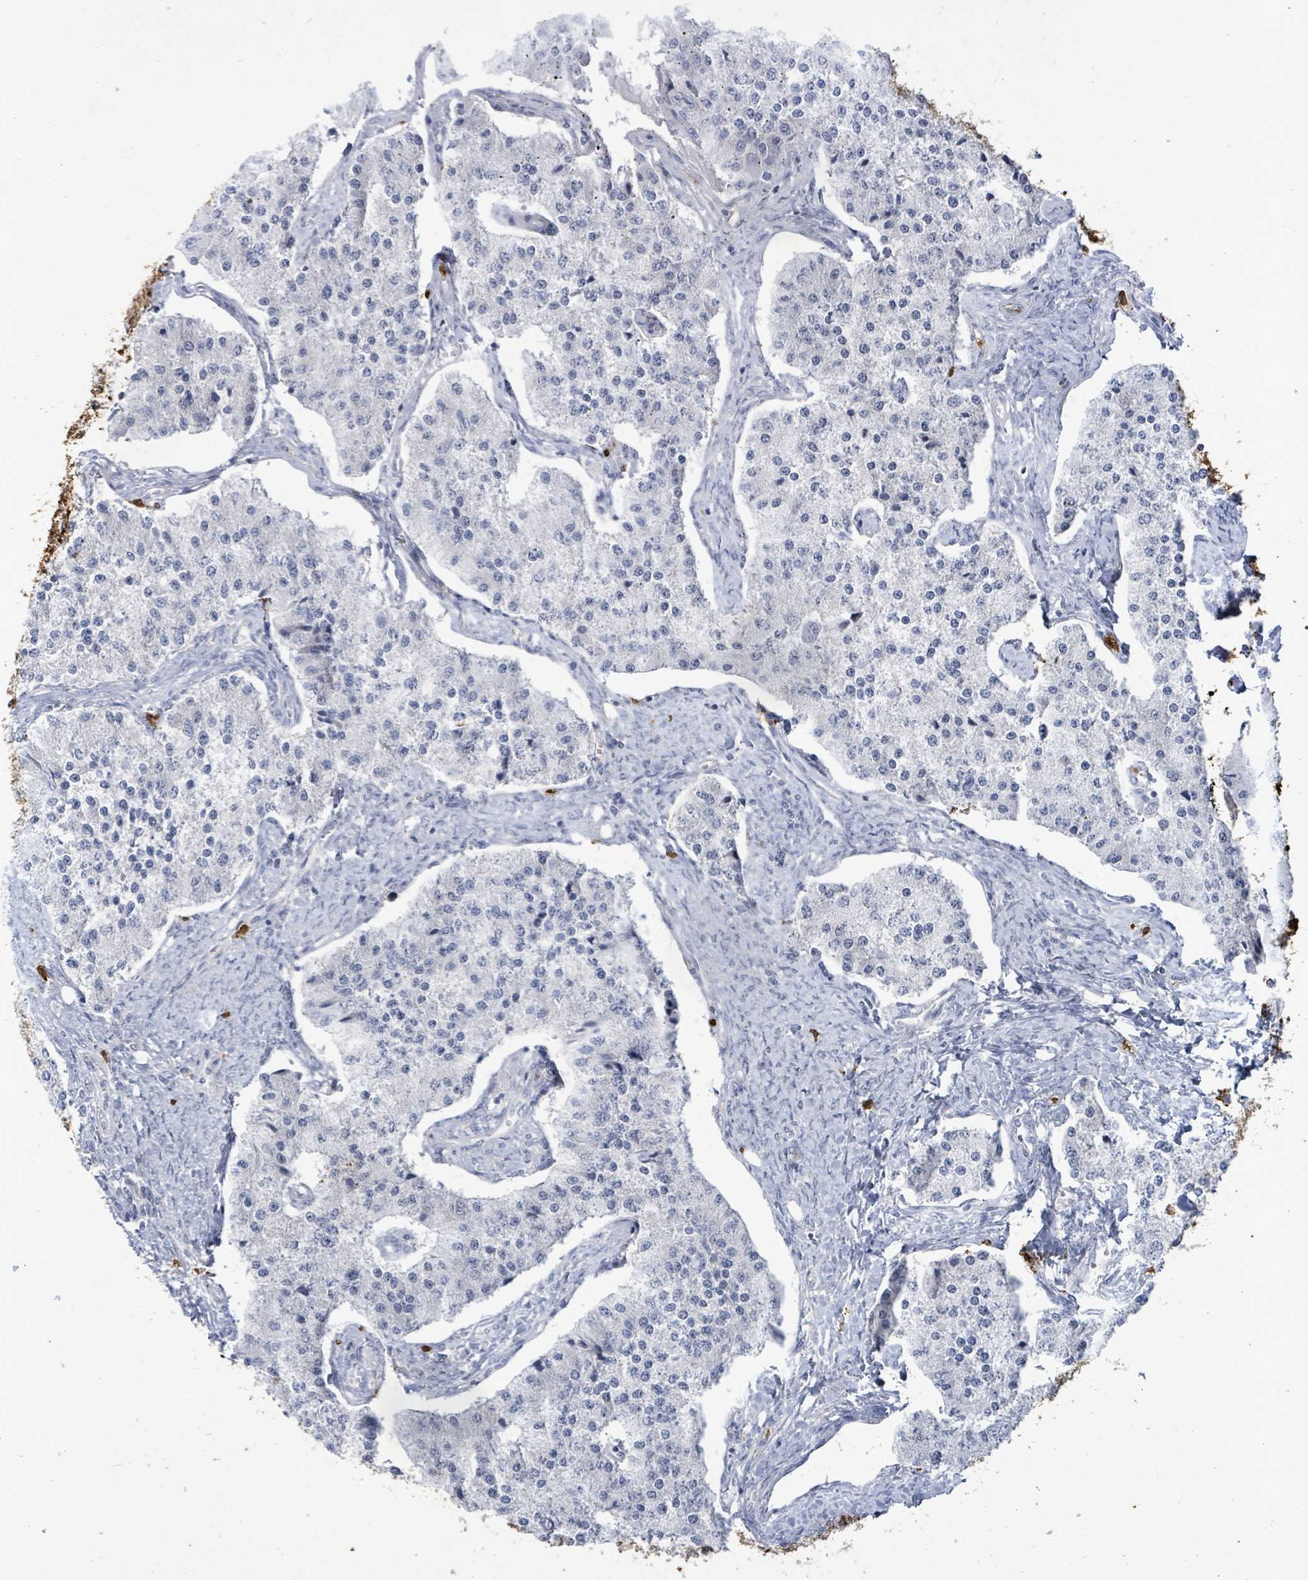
{"staining": {"intensity": "negative", "quantity": "none", "location": "none"}, "tissue": "carcinoid", "cell_type": "Tumor cells", "image_type": "cancer", "snomed": [{"axis": "morphology", "description": "Carcinoid, malignant, NOS"}, {"axis": "topography", "description": "Colon"}], "caption": "Carcinoid was stained to show a protein in brown. There is no significant expression in tumor cells.", "gene": "FAM210A", "patient": {"sex": "female", "age": 52}}